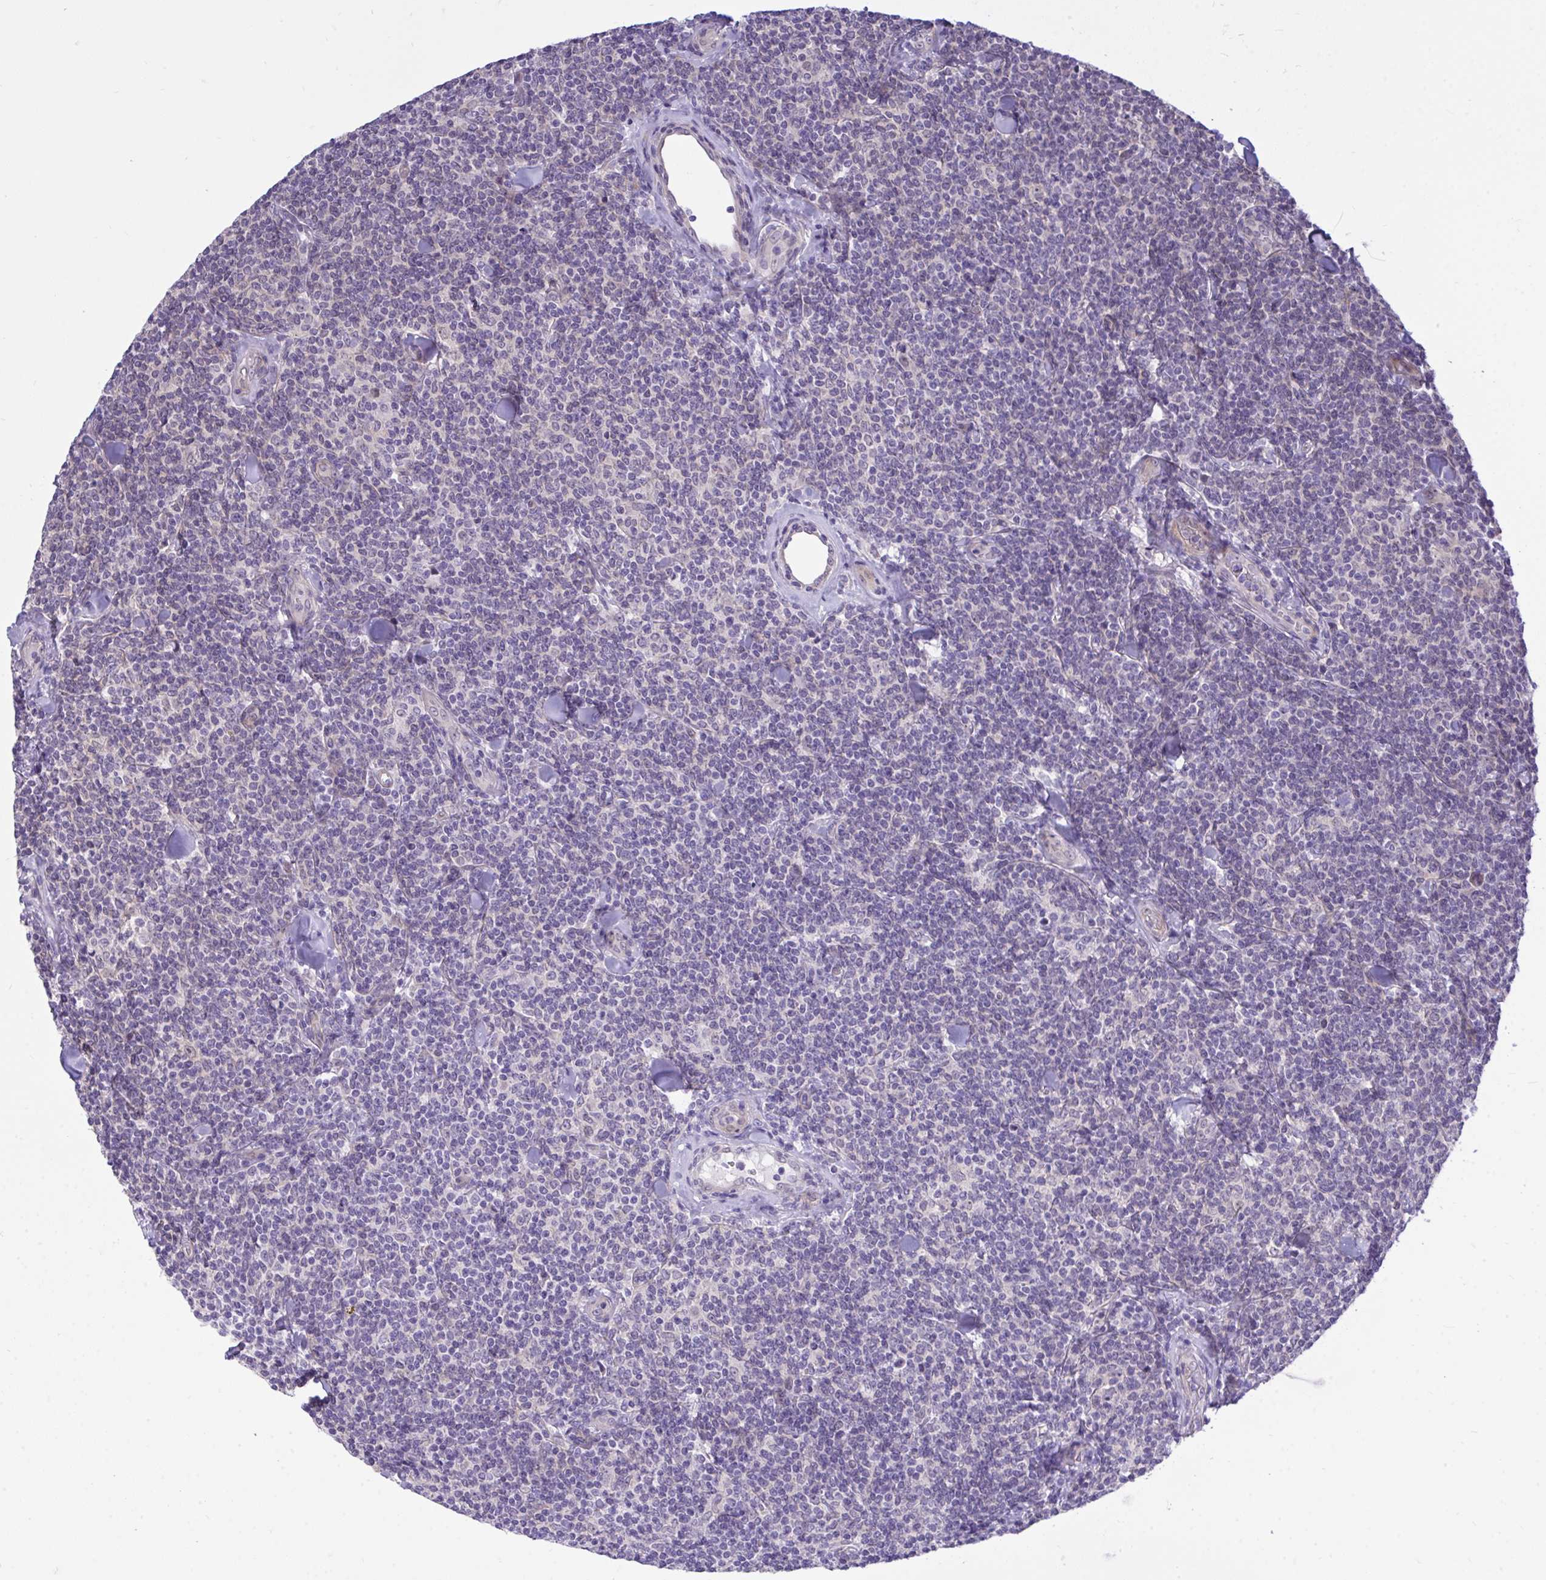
{"staining": {"intensity": "negative", "quantity": "none", "location": "none"}, "tissue": "lymphoma", "cell_type": "Tumor cells", "image_type": "cancer", "snomed": [{"axis": "morphology", "description": "Malignant lymphoma, non-Hodgkin's type, Low grade"}, {"axis": "topography", "description": "Lymph node"}], "caption": "The micrograph demonstrates no significant staining in tumor cells of lymphoma. (DAB (3,3'-diaminobenzidine) IHC, high magnification).", "gene": "HMBOX1", "patient": {"sex": "female", "age": 56}}